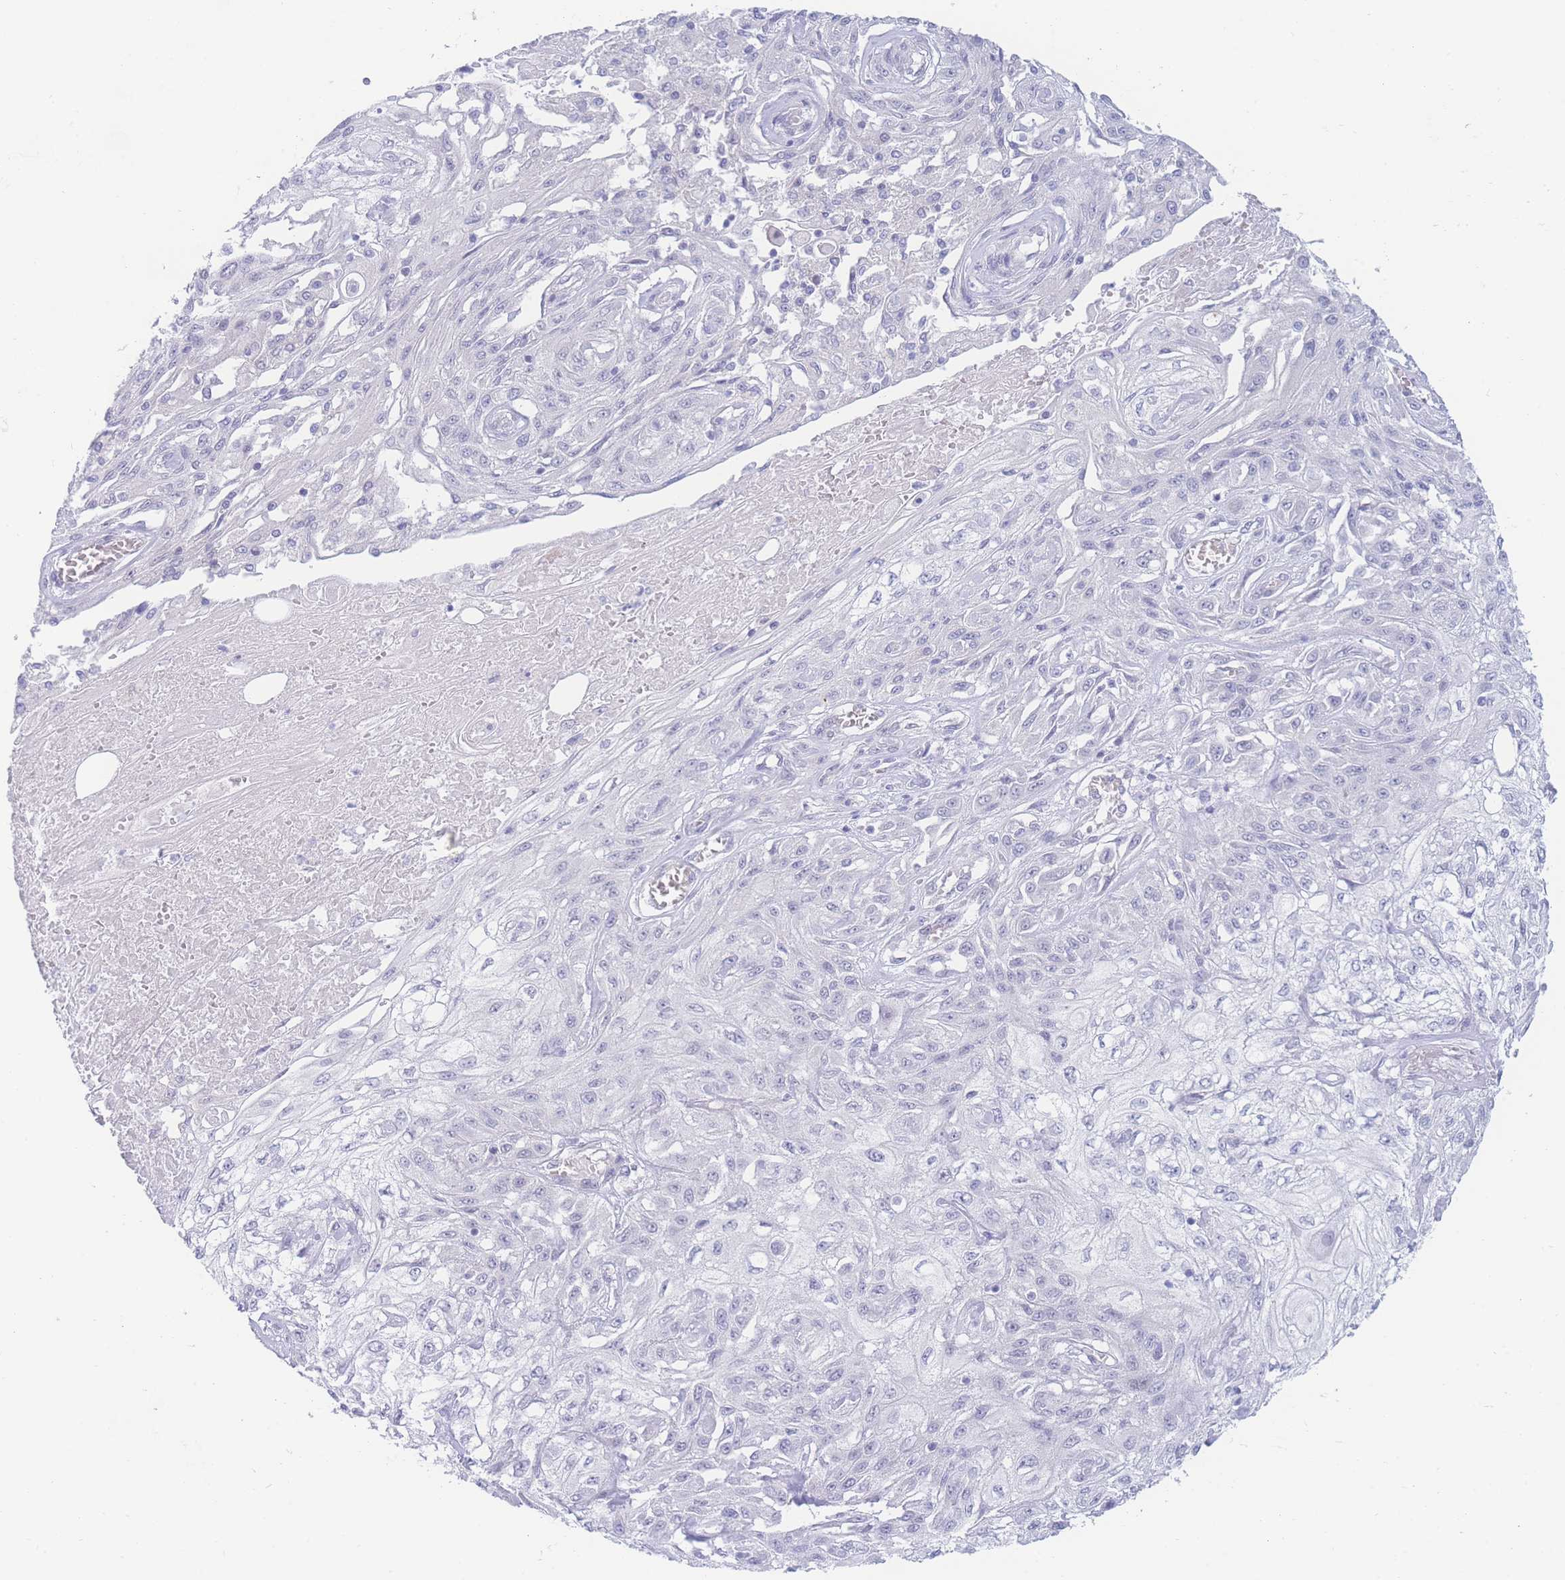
{"staining": {"intensity": "negative", "quantity": "none", "location": "none"}, "tissue": "skin cancer", "cell_type": "Tumor cells", "image_type": "cancer", "snomed": [{"axis": "morphology", "description": "Squamous cell carcinoma, NOS"}, {"axis": "morphology", "description": "Squamous cell carcinoma, metastatic, NOS"}, {"axis": "topography", "description": "Skin"}, {"axis": "topography", "description": "Lymph node"}], "caption": "This is an IHC micrograph of skin cancer. There is no positivity in tumor cells.", "gene": "PRSS22", "patient": {"sex": "male", "age": 75}}